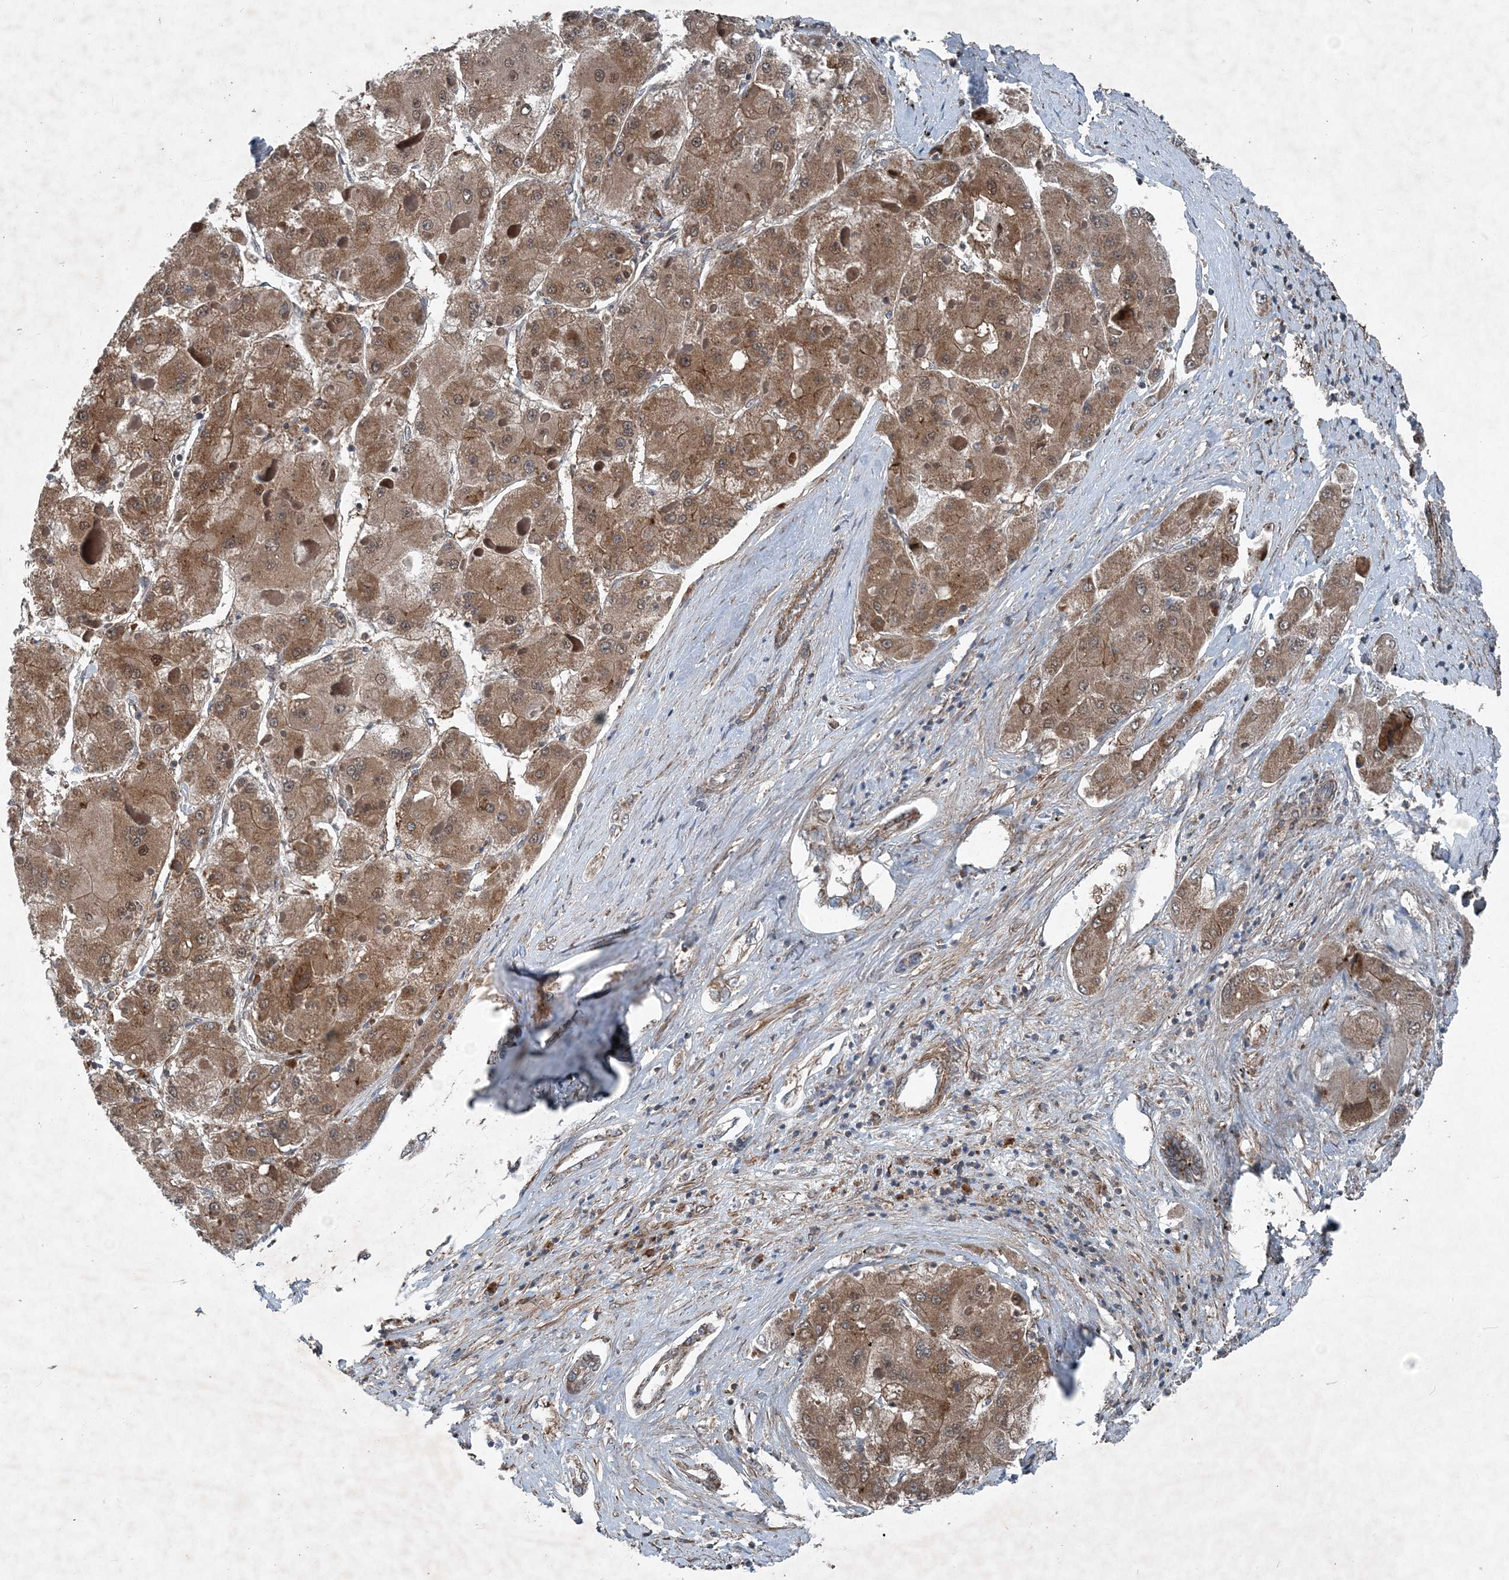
{"staining": {"intensity": "moderate", "quantity": ">75%", "location": "cytoplasmic/membranous,nuclear"}, "tissue": "liver cancer", "cell_type": "Tumor cells", "image_type": "cancer", "snomed": [{"axis": "morphology", "description": "Carcinoma, Hepatocellular, NOS"}, {"axis": "topography", "description": "Liver"}], "caption": "Moderate cytoplasmic/membranous and nuclear protein expression is seen in approximately >75% of tumor cells in liver hepatocellular carcinoma.", "gene": "NDUFA2", "patient": {"sex": "female", "age": 73}}